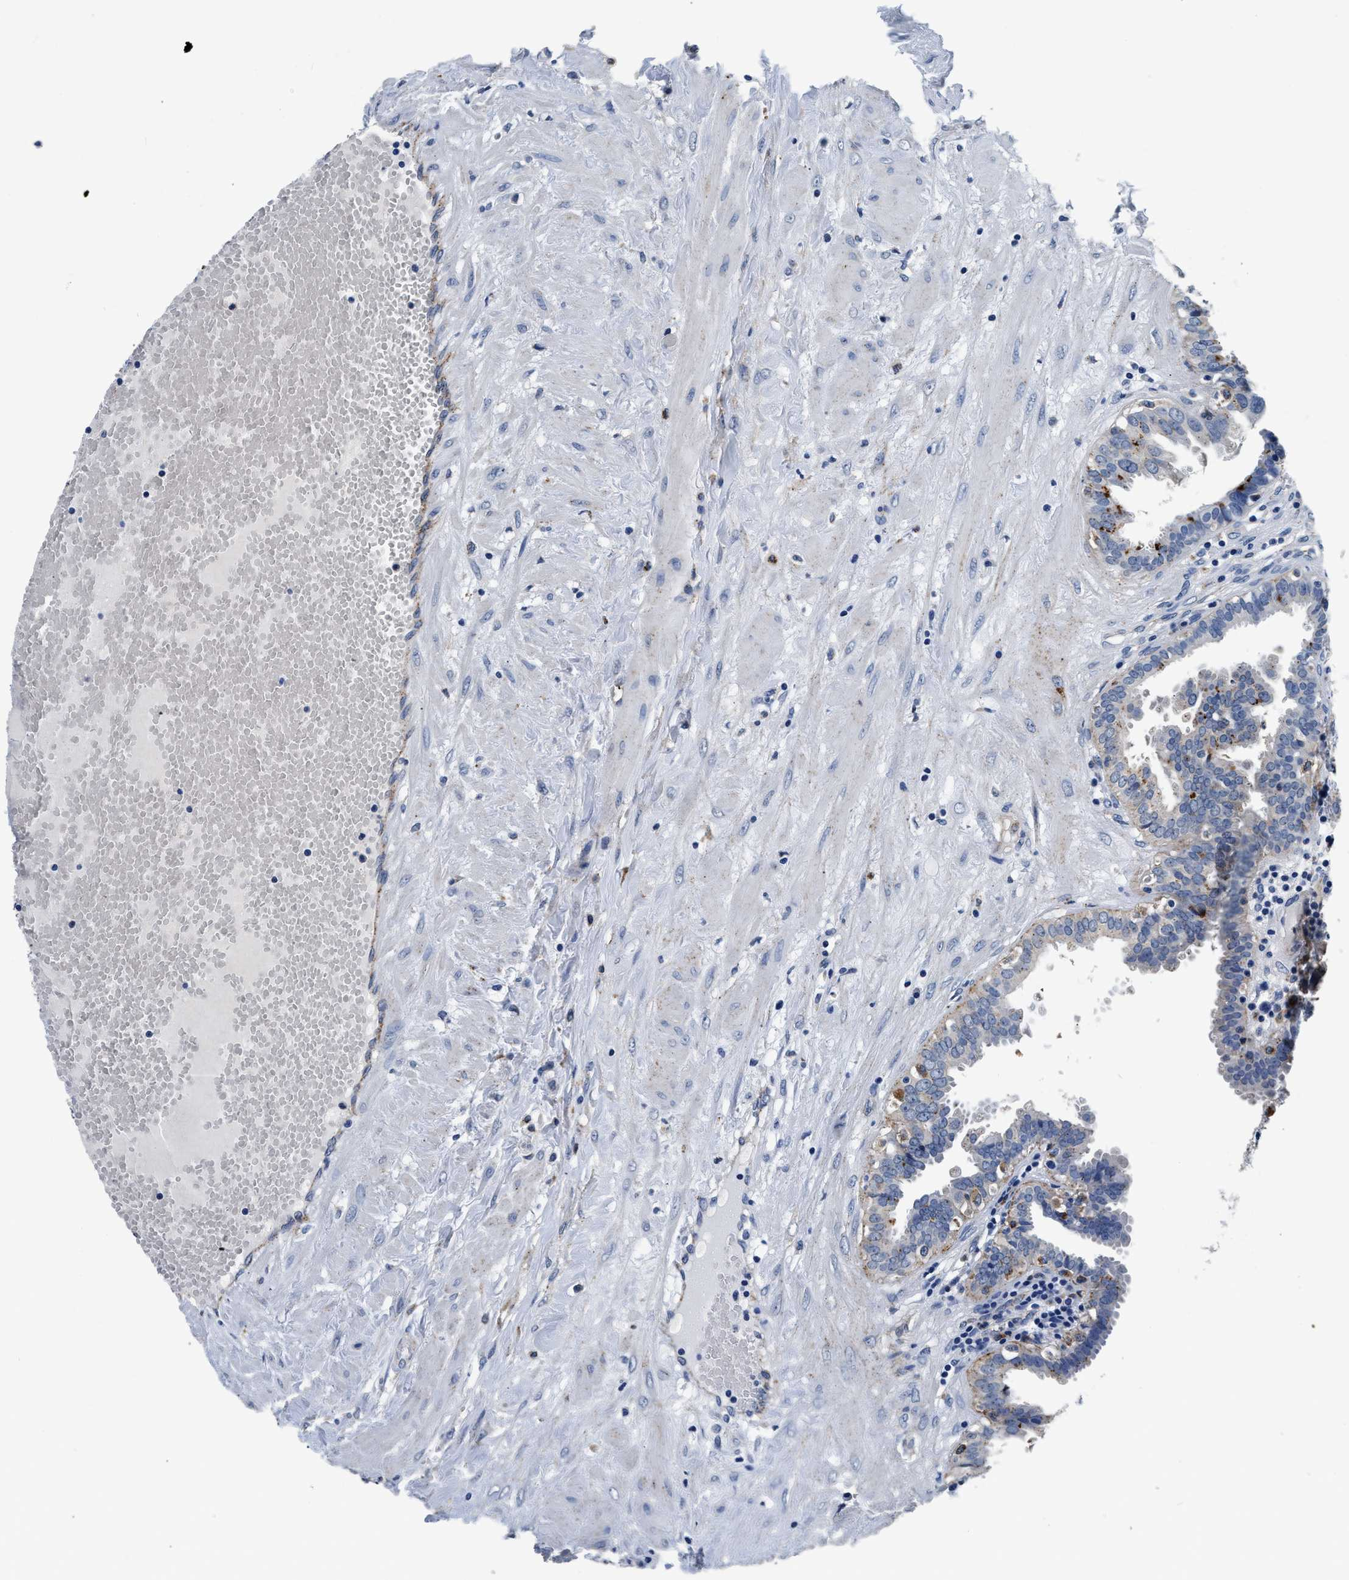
{"staining": {"intensity": "negative", "quantity": "none", "location": "none"}, "tissue": "fallopian tube", "cell_type": "Glandular cells", "image_type": "normal", "snomed": [{"axis": "morphology", "description": "Normal tissue, NOS"}, {"axis": "topography", "description": "Fallopian tube"}, {"axis": "topography", "description": "Placenta"}], "caption": "Protein analysis of benign fallopian tube displays no significant expression in glandular cells.", "gene": "GRN", "patient": {"sex": "female", "age": 32}}